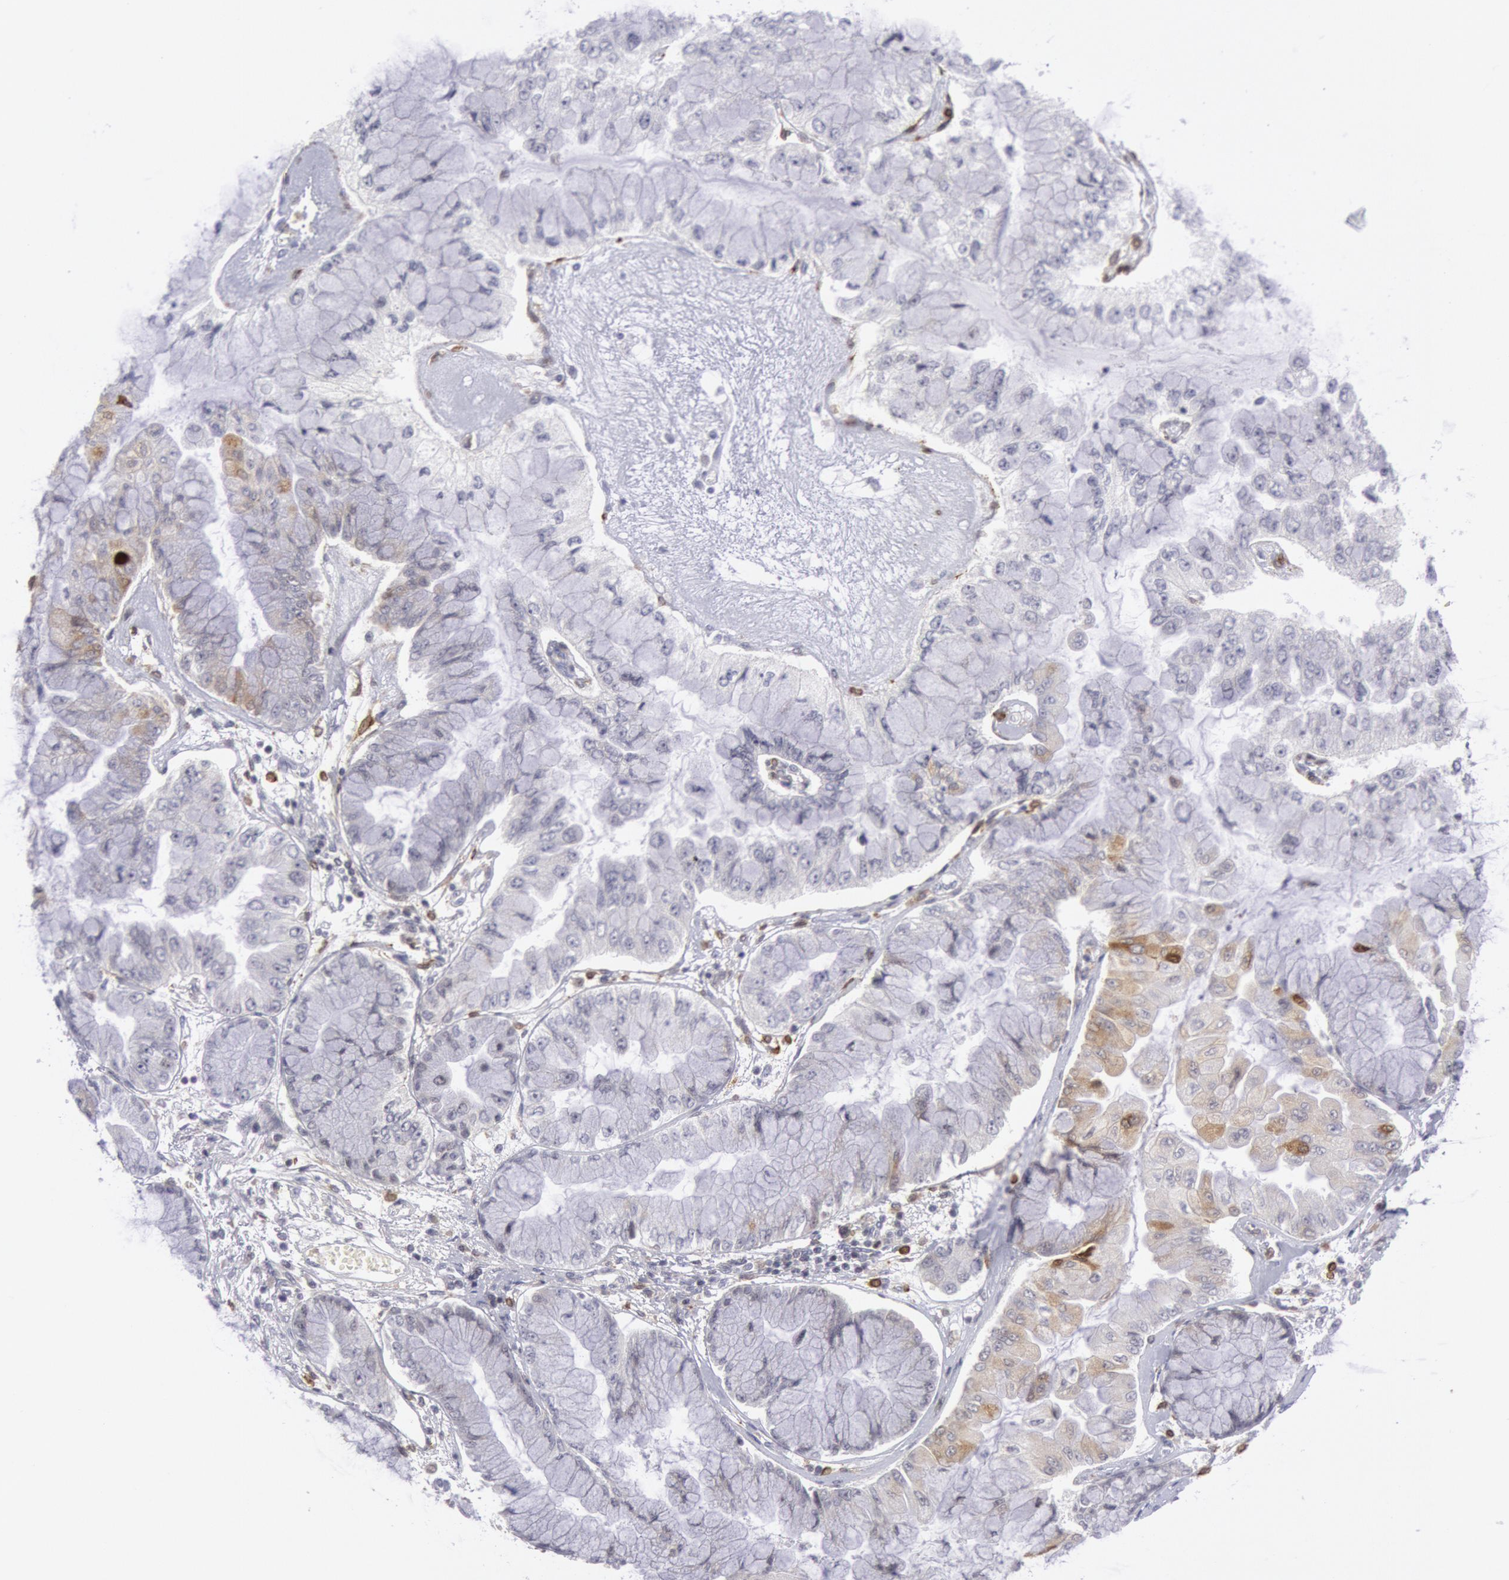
{"staining": {"intensity": "weak", "quantity": "<25%", "location": "cytoplasmic/membranous"}, "tissue": "liver cancer", "cell_type": "Tumor cells", "image_type": "cancer", "snomed": [{"axis": "morphology", "description": "Cholangiocarcinoma"}, {"axis": "topography", "description": "Liver"}], "caption": "An immunohistochemistry histopathology image of cholangiocarcinoma (liver) is shown. There is no staining in tumor cells of cholangiocarcinoma (liver).", "gene": "PTGS2", "patient": {"sex": "female", "age": 79}}